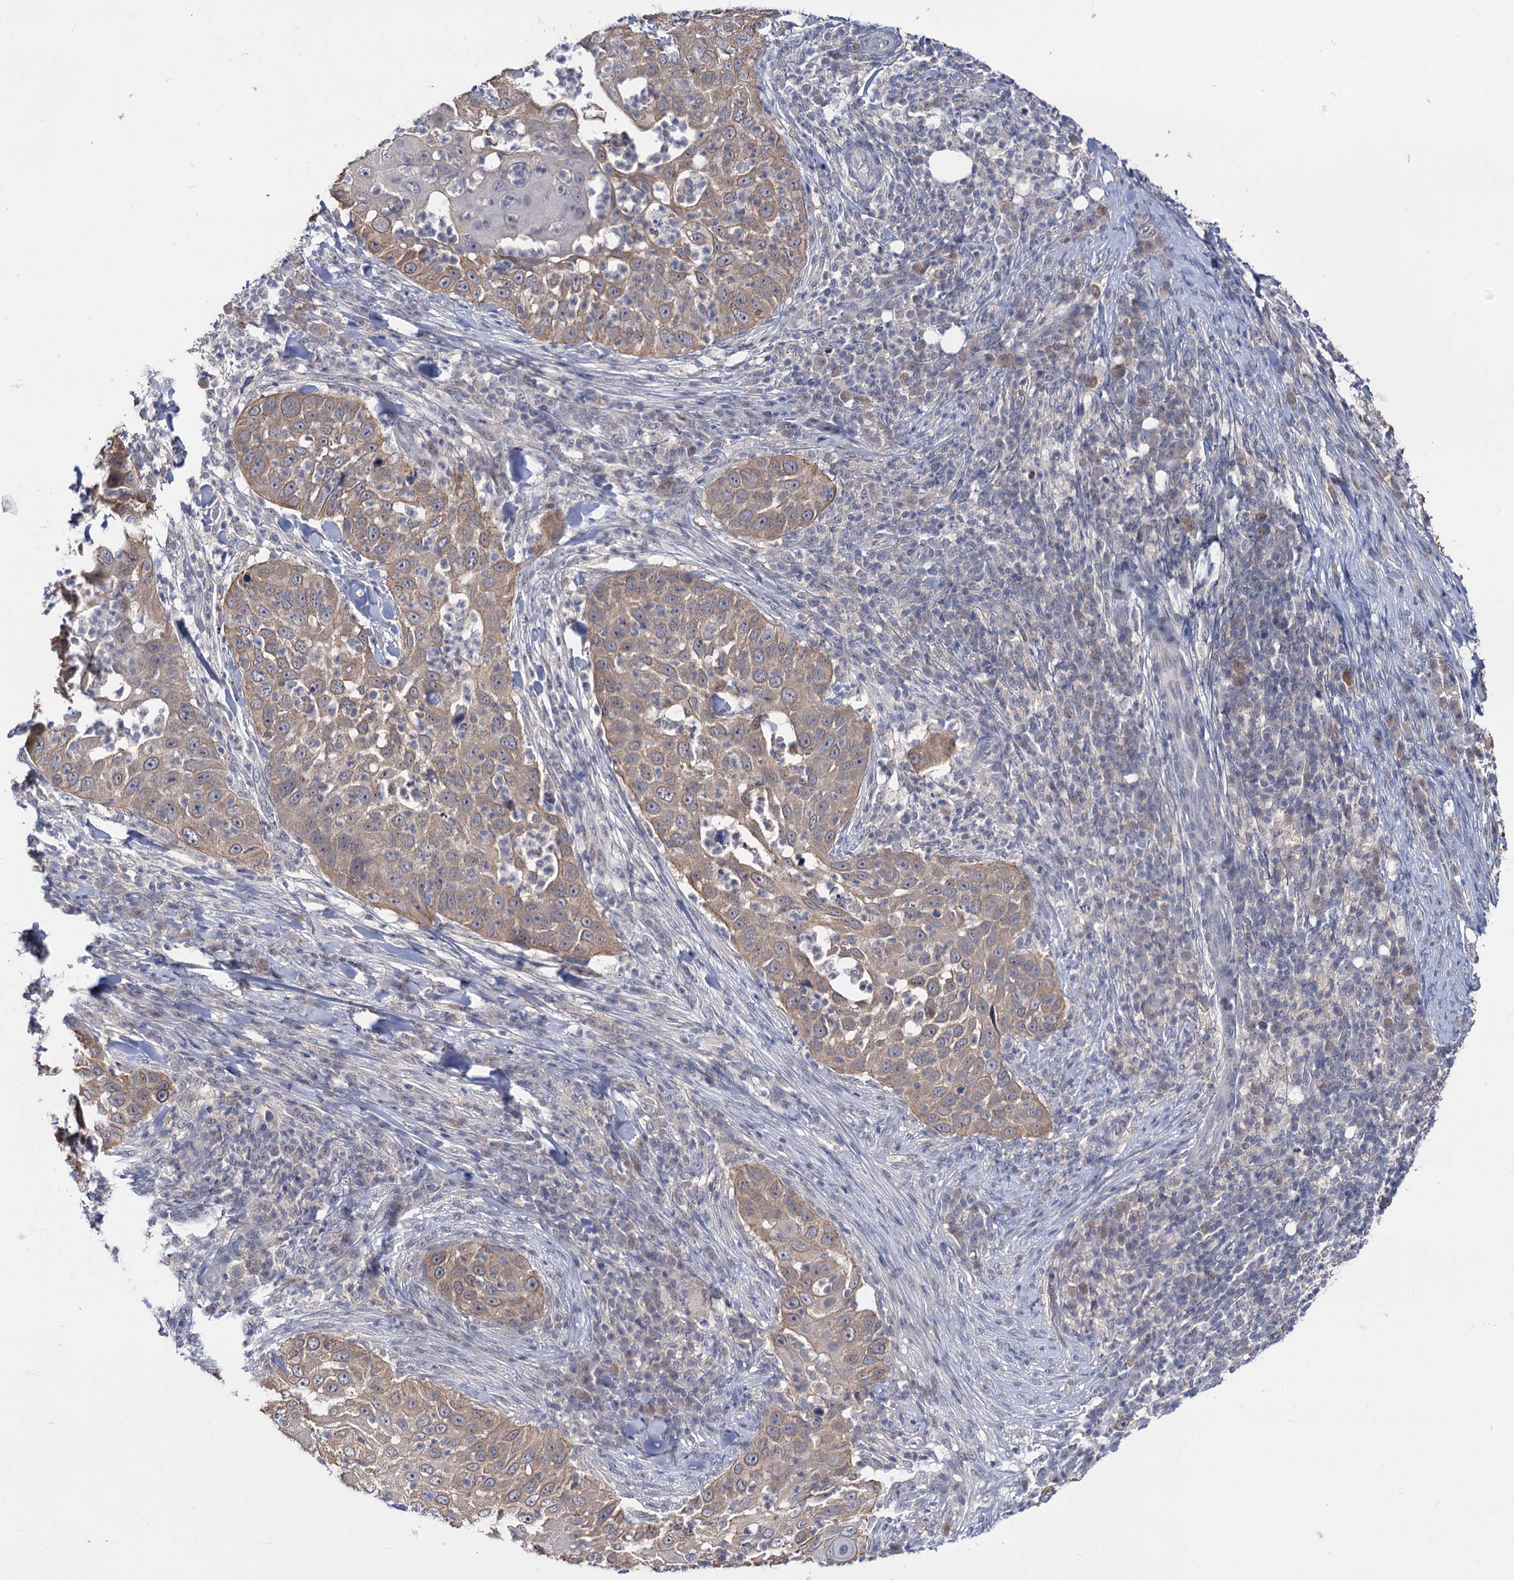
{"staining": {"intensity": "moderate", "quantity": ">75%", "location": "cytoplasmic/membranous"}, "tissue": "skin cancer", "cell_type": "Tumor cells", "image_type": "cancer", "snomed": [{"axis": "morphology", "description": "Squamous cell carcinoma, NOS"}, {"axis": "topography", "description": "Skin"}], "caption": "Squamous cell carcinoma (skin) tissue demonstrates moderate cytoplasmic/membranous positivity in about >75% of tumor cells", "gene": "NEK10", "patient": {"sex": "female", "age": 44}}